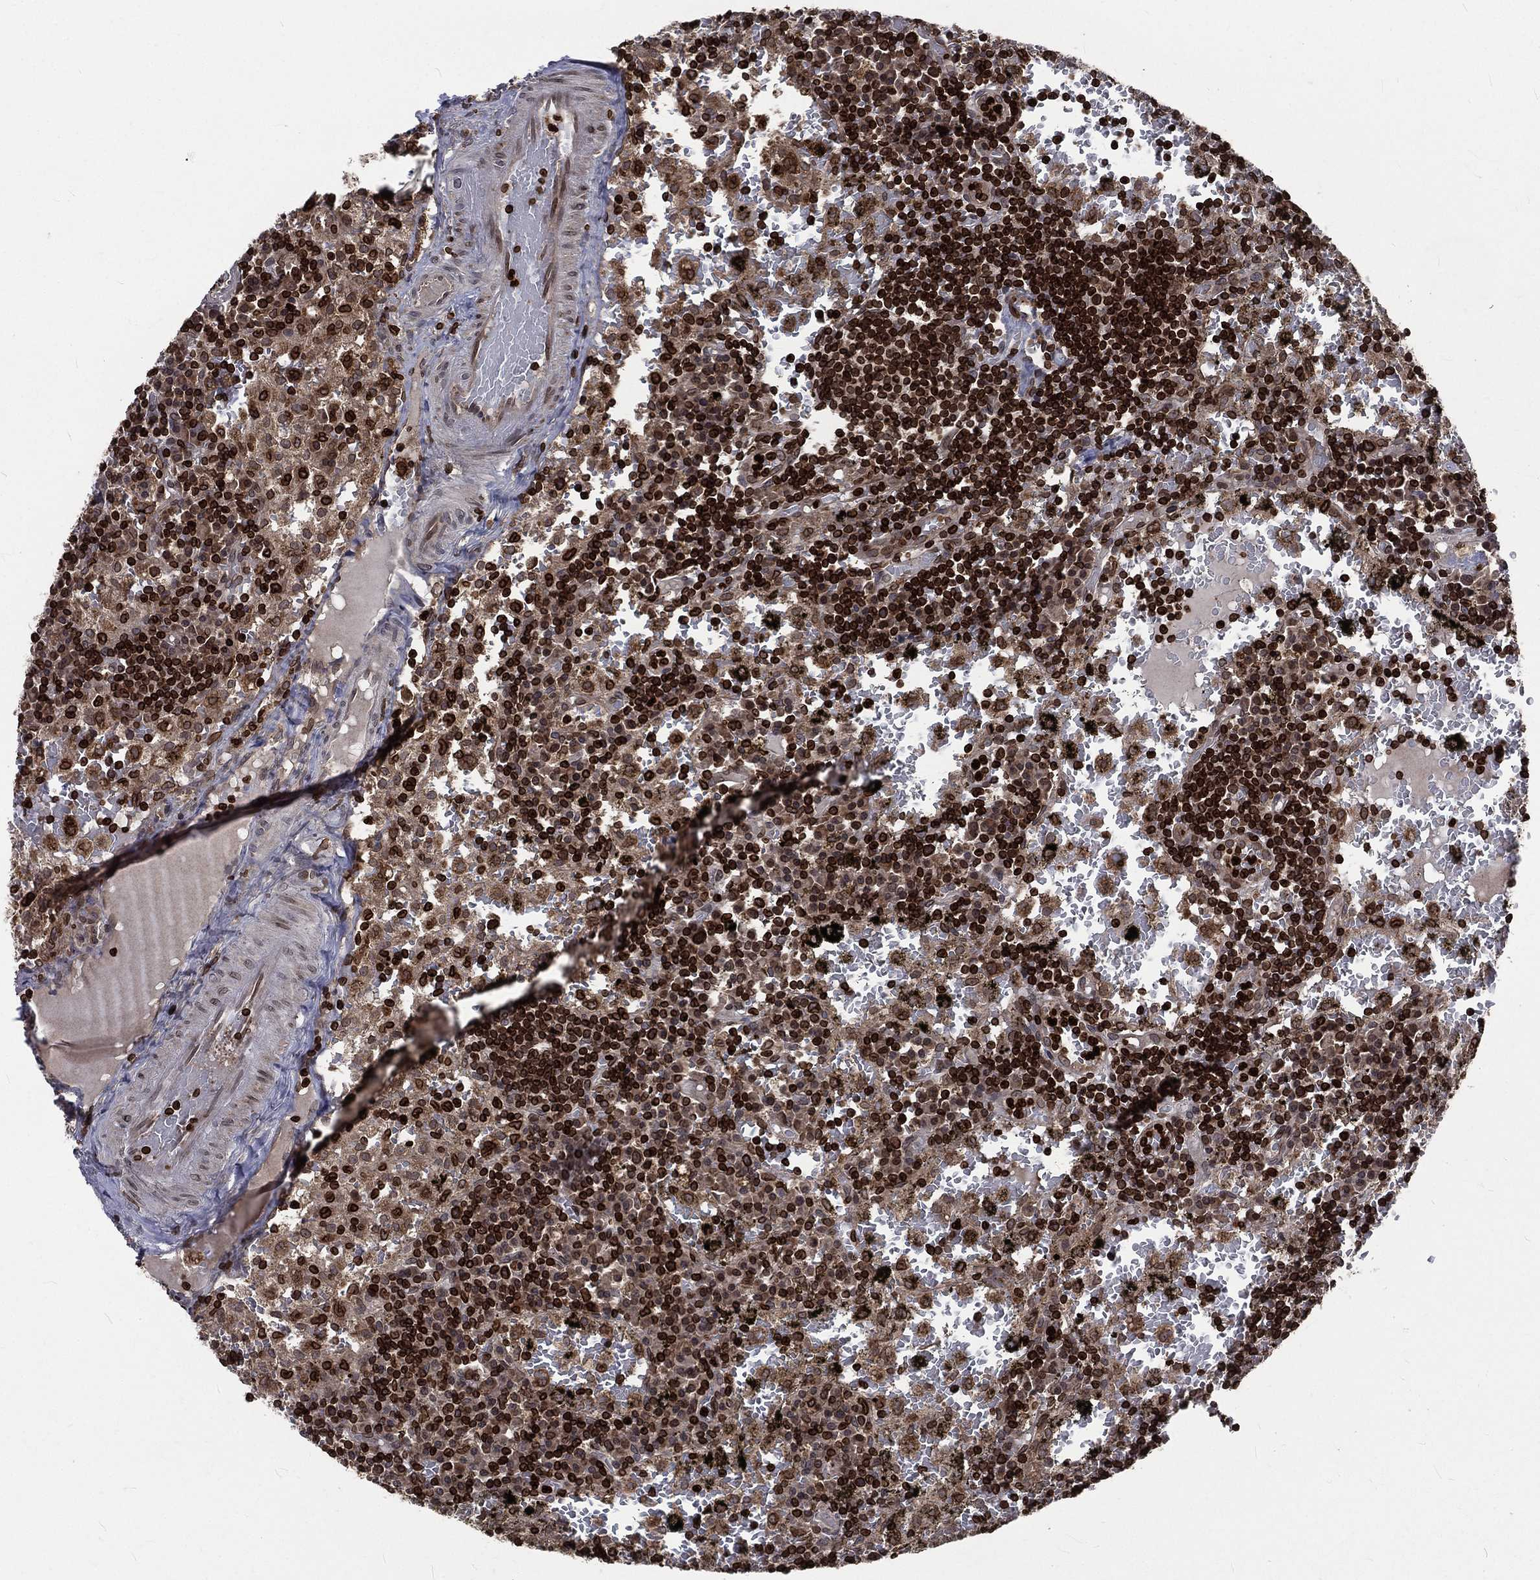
{"staining": {"intensity": "strong", "quantity": ">75%", "location": "cytoplasmic/membranous,nuclear"}, "tissue": "lymph node", "cell_type": "Germinal center cells", "image_type": "normal", "snomed": [{"axis": "morphology", "description": "Normal tissue, NOS"}, {"axis": "topography", "description": "Lymph node"}], "caption": "Lymph node stained with DAB immunohistochemistry displays high levels of strong cytoplasmic/membranous,nuclear positivity in approximately >75% of germinal center cells.", "gene": "LBR", "patient": {"sex": "male", "age": 62}}